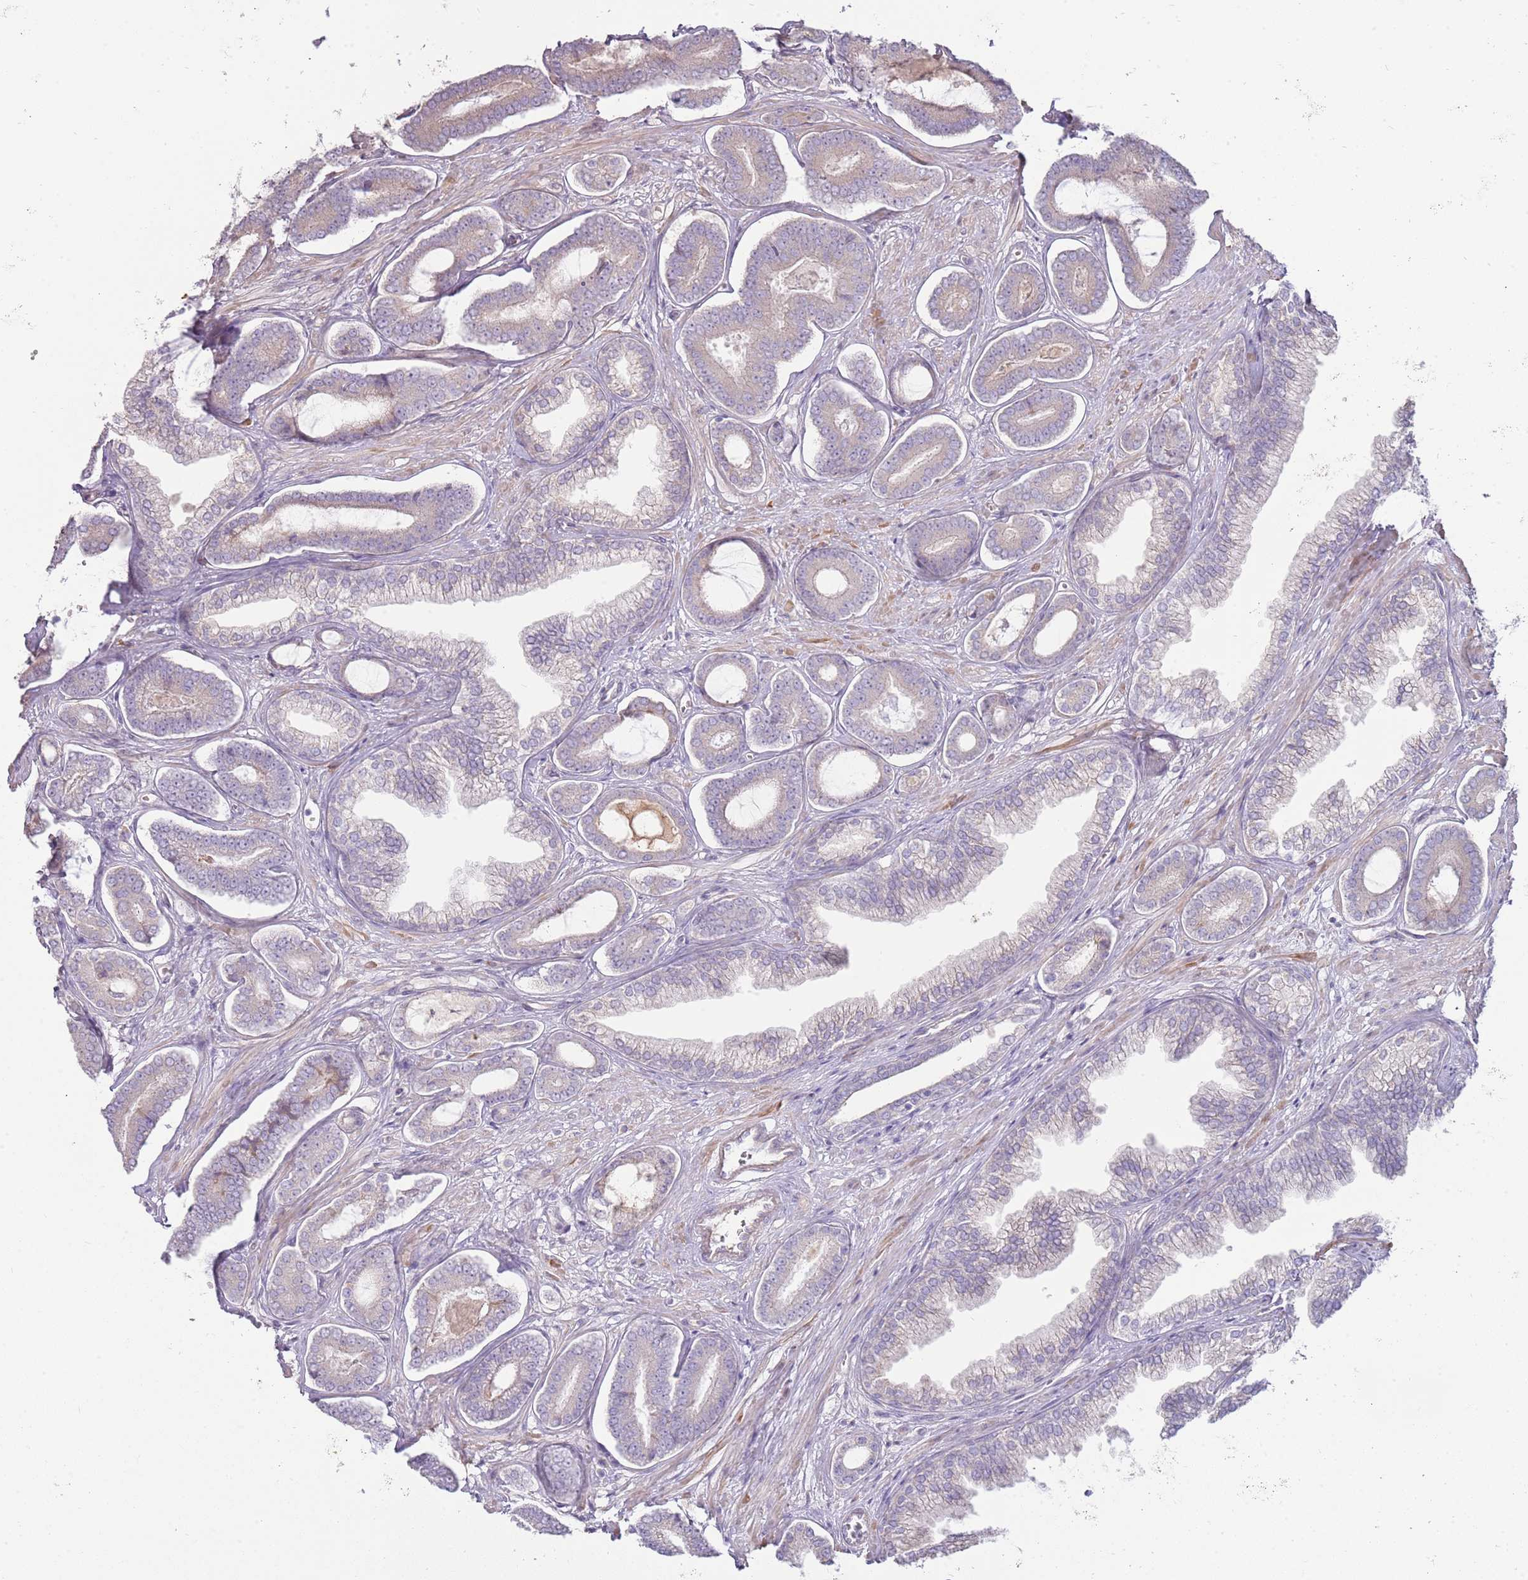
{"staining": {"intensity": "negative", "quantity": "none", "location": "none"}, "tissue": "prostate cancer", "cell_type": "Tumor cells", "image_type": "cancer", "snomed": [{"axis": "morphology", "description": "Adenocarcinoma, NOS"}, {"axis": "topography", "description": "Prostate and seminal vesicle, NOS"}], "caption": "Immunohistochemistry histopathology image of prostate cancer stained for a protein (brown), which exhibits no positivity in tumor cells.", "gene": "MCUB", "patient": {"sex": "male", "age": 76}}